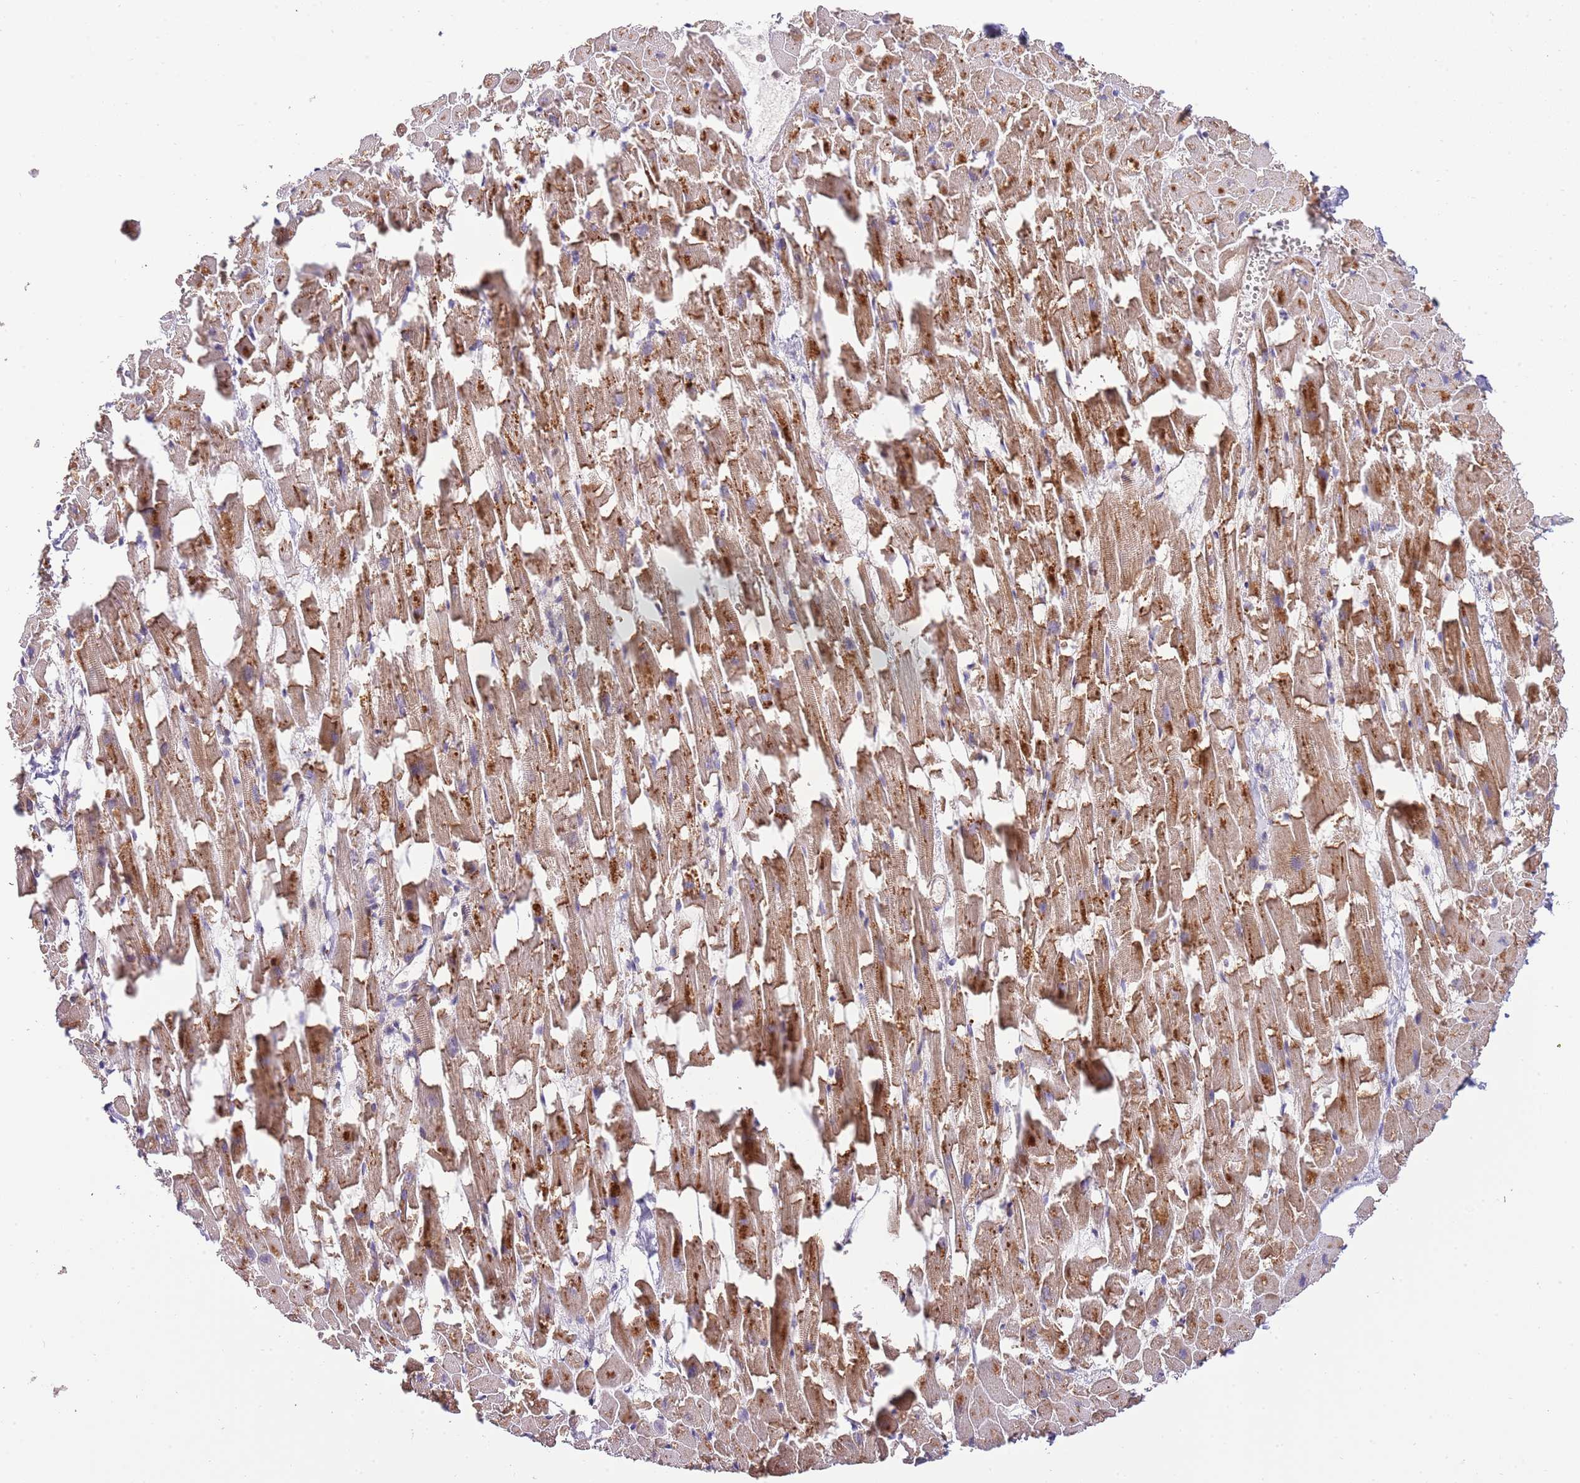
{"staining": {"intensity": "moderate", "quantity": ">75%", "location": "cytoplasmic/membranous"}, "tissue": "heart muscle", "cell_type": "Cardiomyocytes", "image_type": "normal", "snomed": [{"axis": "morphology", "description": "Normal tissue, NOS"}, {"axis": "topography", "description": "Heart"}], "caption": "DAB immunohistochemical staining of unremarkable heart muscle demonstrates moderate cytoplasmic/membranous protein expression in approximately >75% of cardiomyocytes. Using DAB (brown) and hematoxylin (blue) stains, captured at high magnification using brightfield microscopy.", "gene": "DOCK6", "patient": {"sex": "female", "age": 64}}